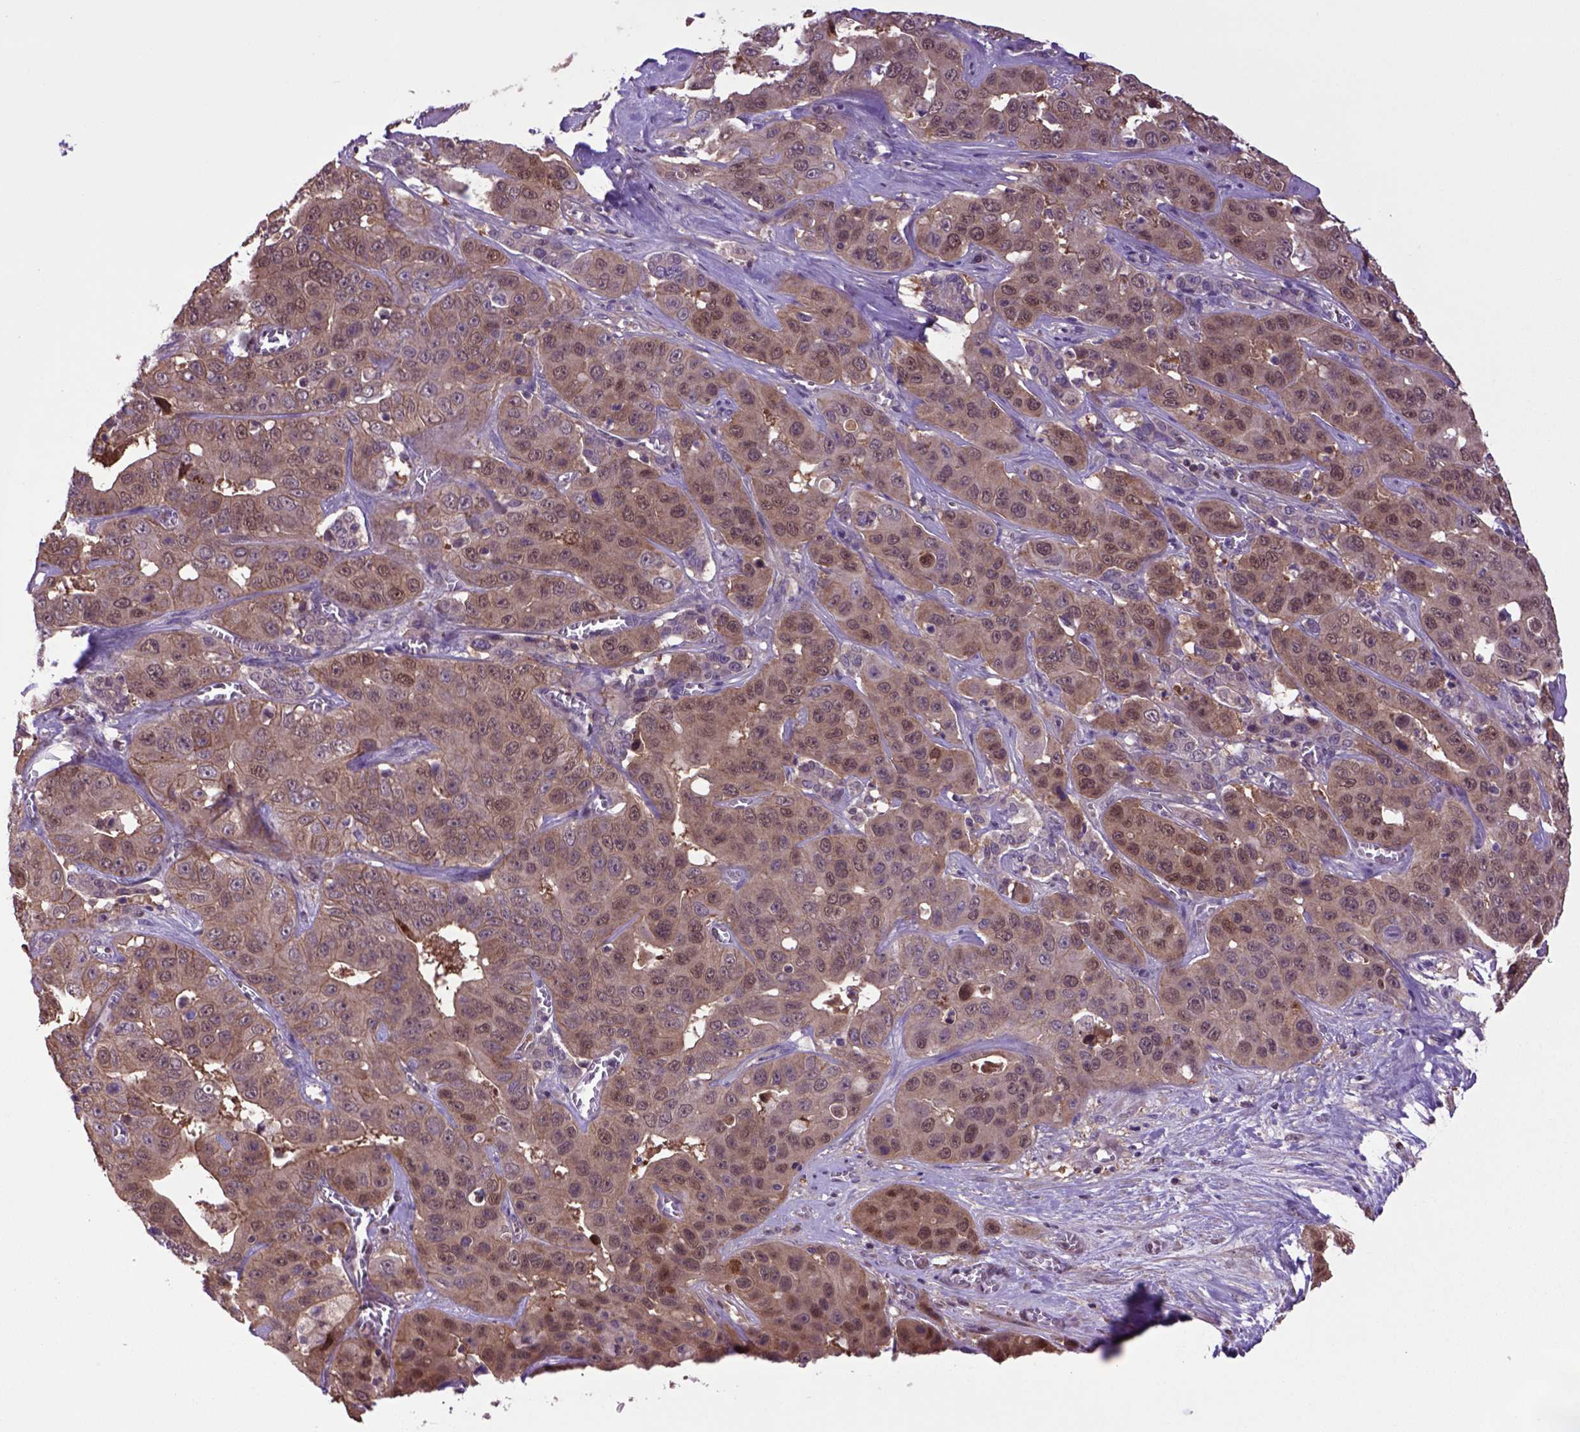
{"staining": {"intensity": "moderate", "quantity": ">75%", "location": "cytoplasmic/membranous,nuclear"}, "tissue": "liver cancer", "cell_type": "Tumor cells", "image_type": "cancer", "snomed": [{"axis": "morphology", "description": "Cholangiocarcinoma"}, {"axis": "topography", "description": "Liver"}], "caption": "Human liver cancer (cholangiocarcinoma) stained with a brown dye exhibits moderate cytoplasmic/membranous and nuclear positive expression in about >75% of tumor cells.", "gene": "HSPBP1", "patient": {"sex": "female", "age": 52}}